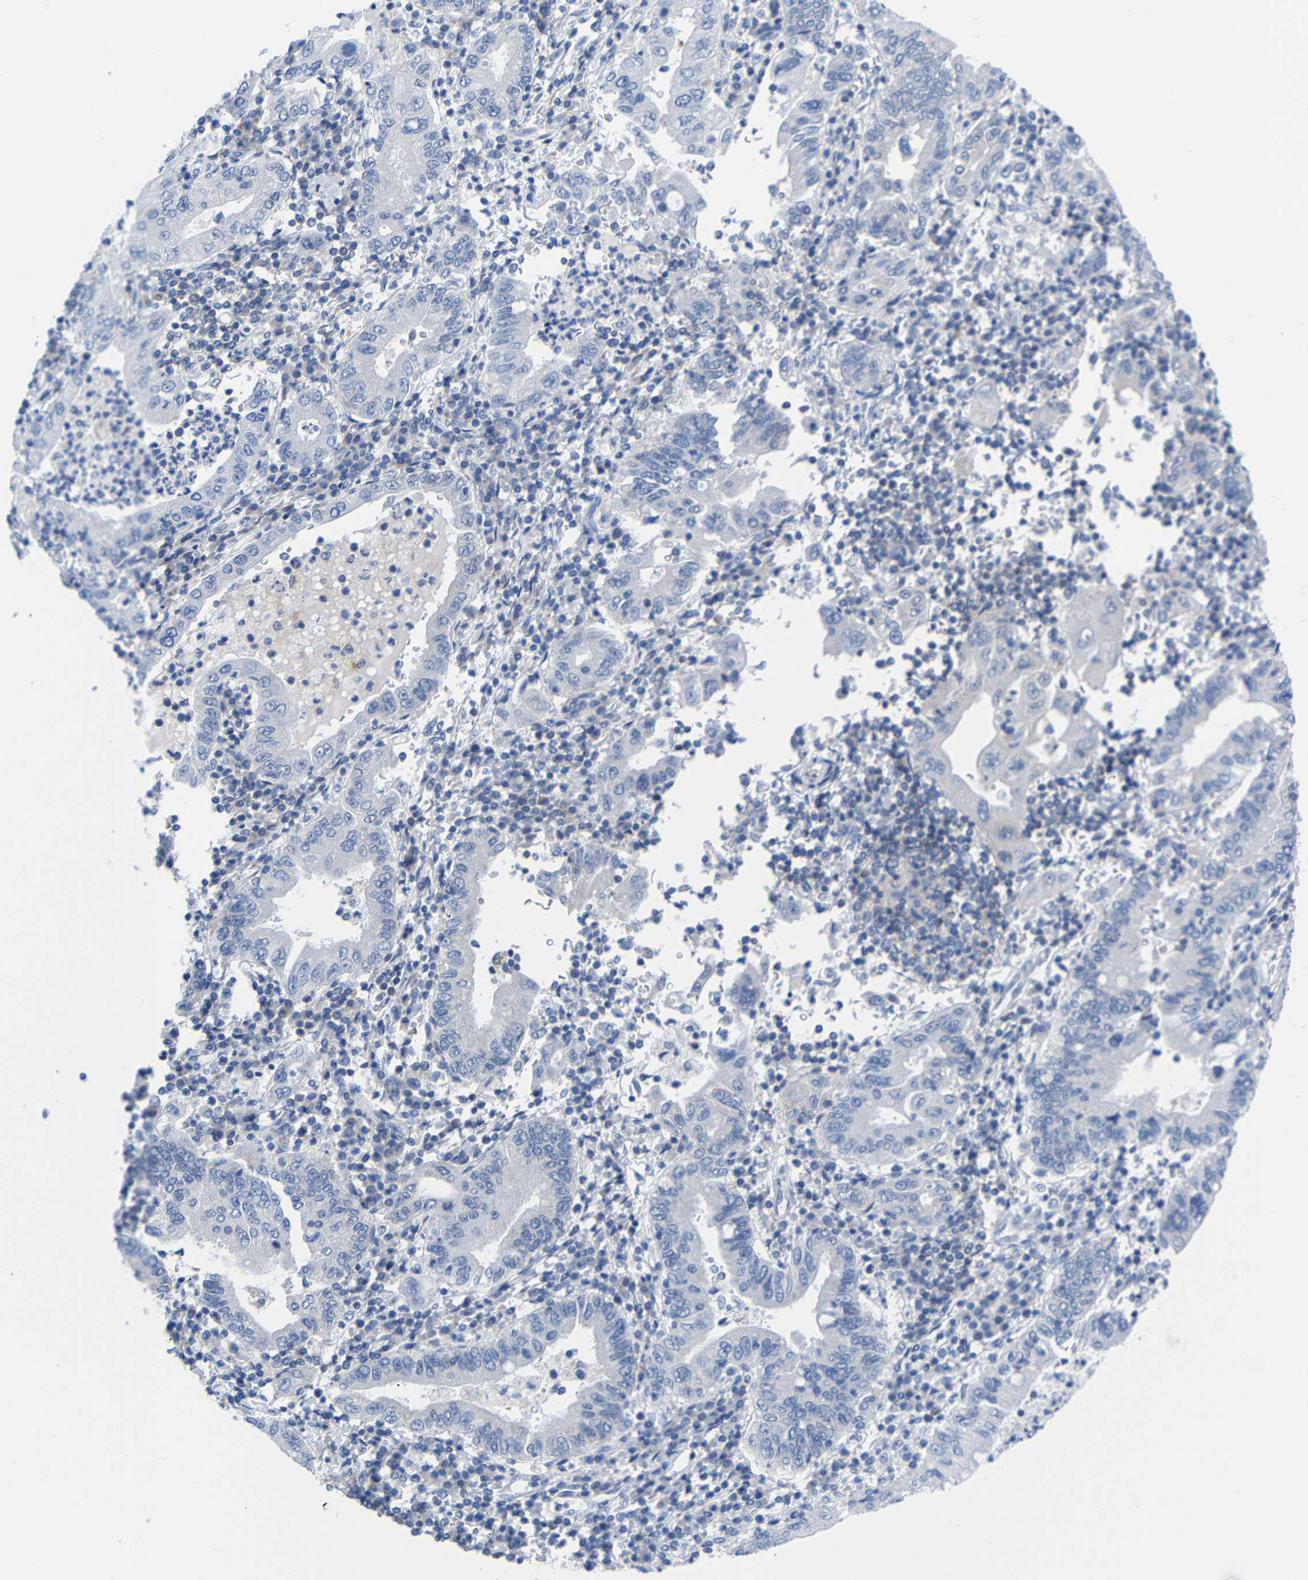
{"staining": {"intensity": "negative", "quantity": "none", "location": "none"}, "tissue": "stomach cancer", "cell_type": "Tumor cells", "image_type": "cancer", "snomed": [{"axis": "morphology", "description": "Normal tissue, NOS"}, {"axis": "morphology", "description": "Adenocarcinoma, NOS"}, {"axis": "topography", "description": "Esophagus"}, {"axis": "topography", "description": "Stomach, upper"}, {"axis": "topography", "description": "Peripheral nerve tissue"}], "caption": "Tumor cells show no significant protein expression in stomach cancer (adenocarcinoma).", "gene": "PEBP1", "patient": {"sex": "male", "age": 62}}